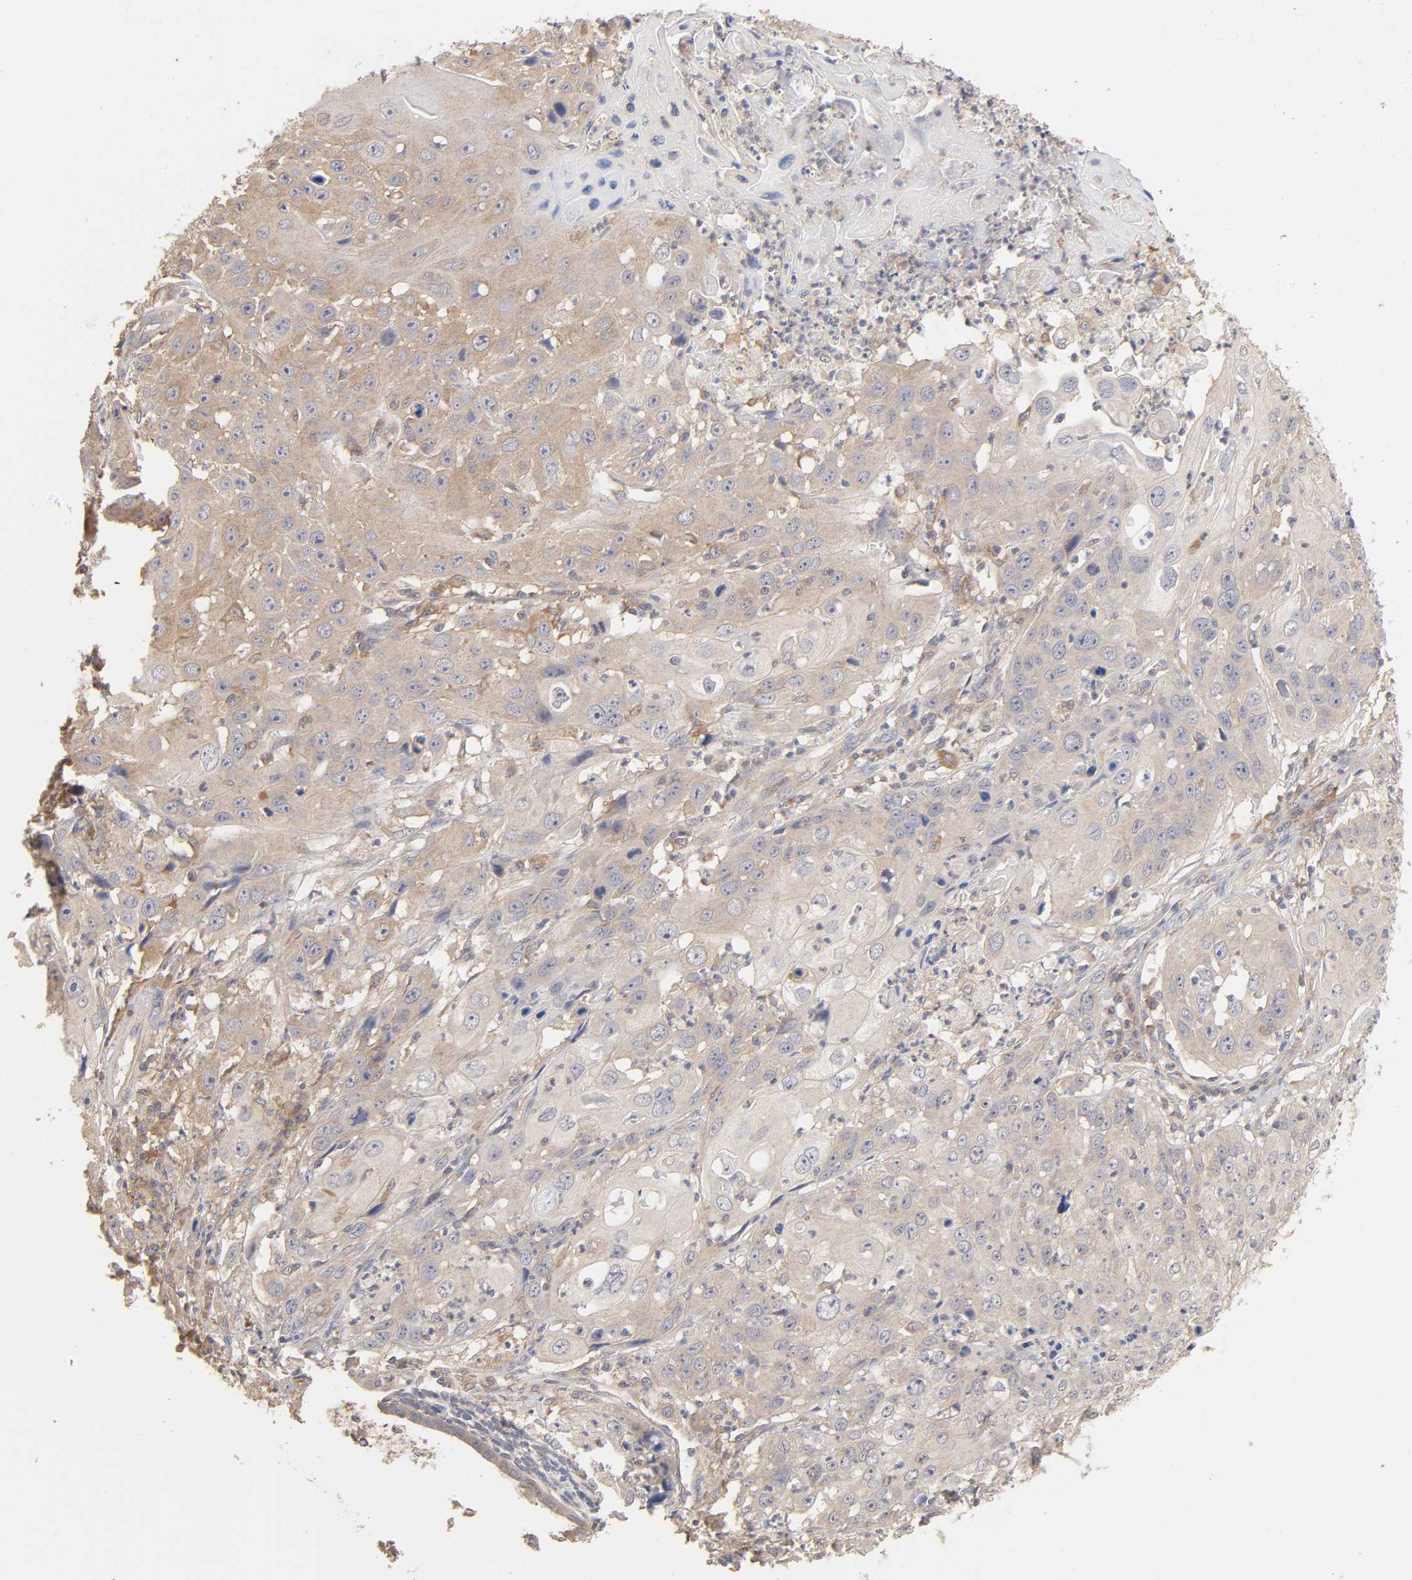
{"staining": {"intensity": "weak", "quantity": "25%-75%", "location": "cytoplasmic/membranous"}, "tissue": "cervical cancer", "cell_type": "Tumor cells", "image_type": "cancer", "snomed": [{"axis": "morphology", "description": "Squamous cell carcinoma, NOS"}, {"axis": "topography", "description": "Cervix"}], "caption": "Immunohistochemistry of human cervical squamous cell carcinoma demonstrates low levels of weak cytoplasmic/membranous expression in approximately 25%-75% of tumor cells.", "gene": "AP1G2", "patient": {"sex": "female", "age": 39}}